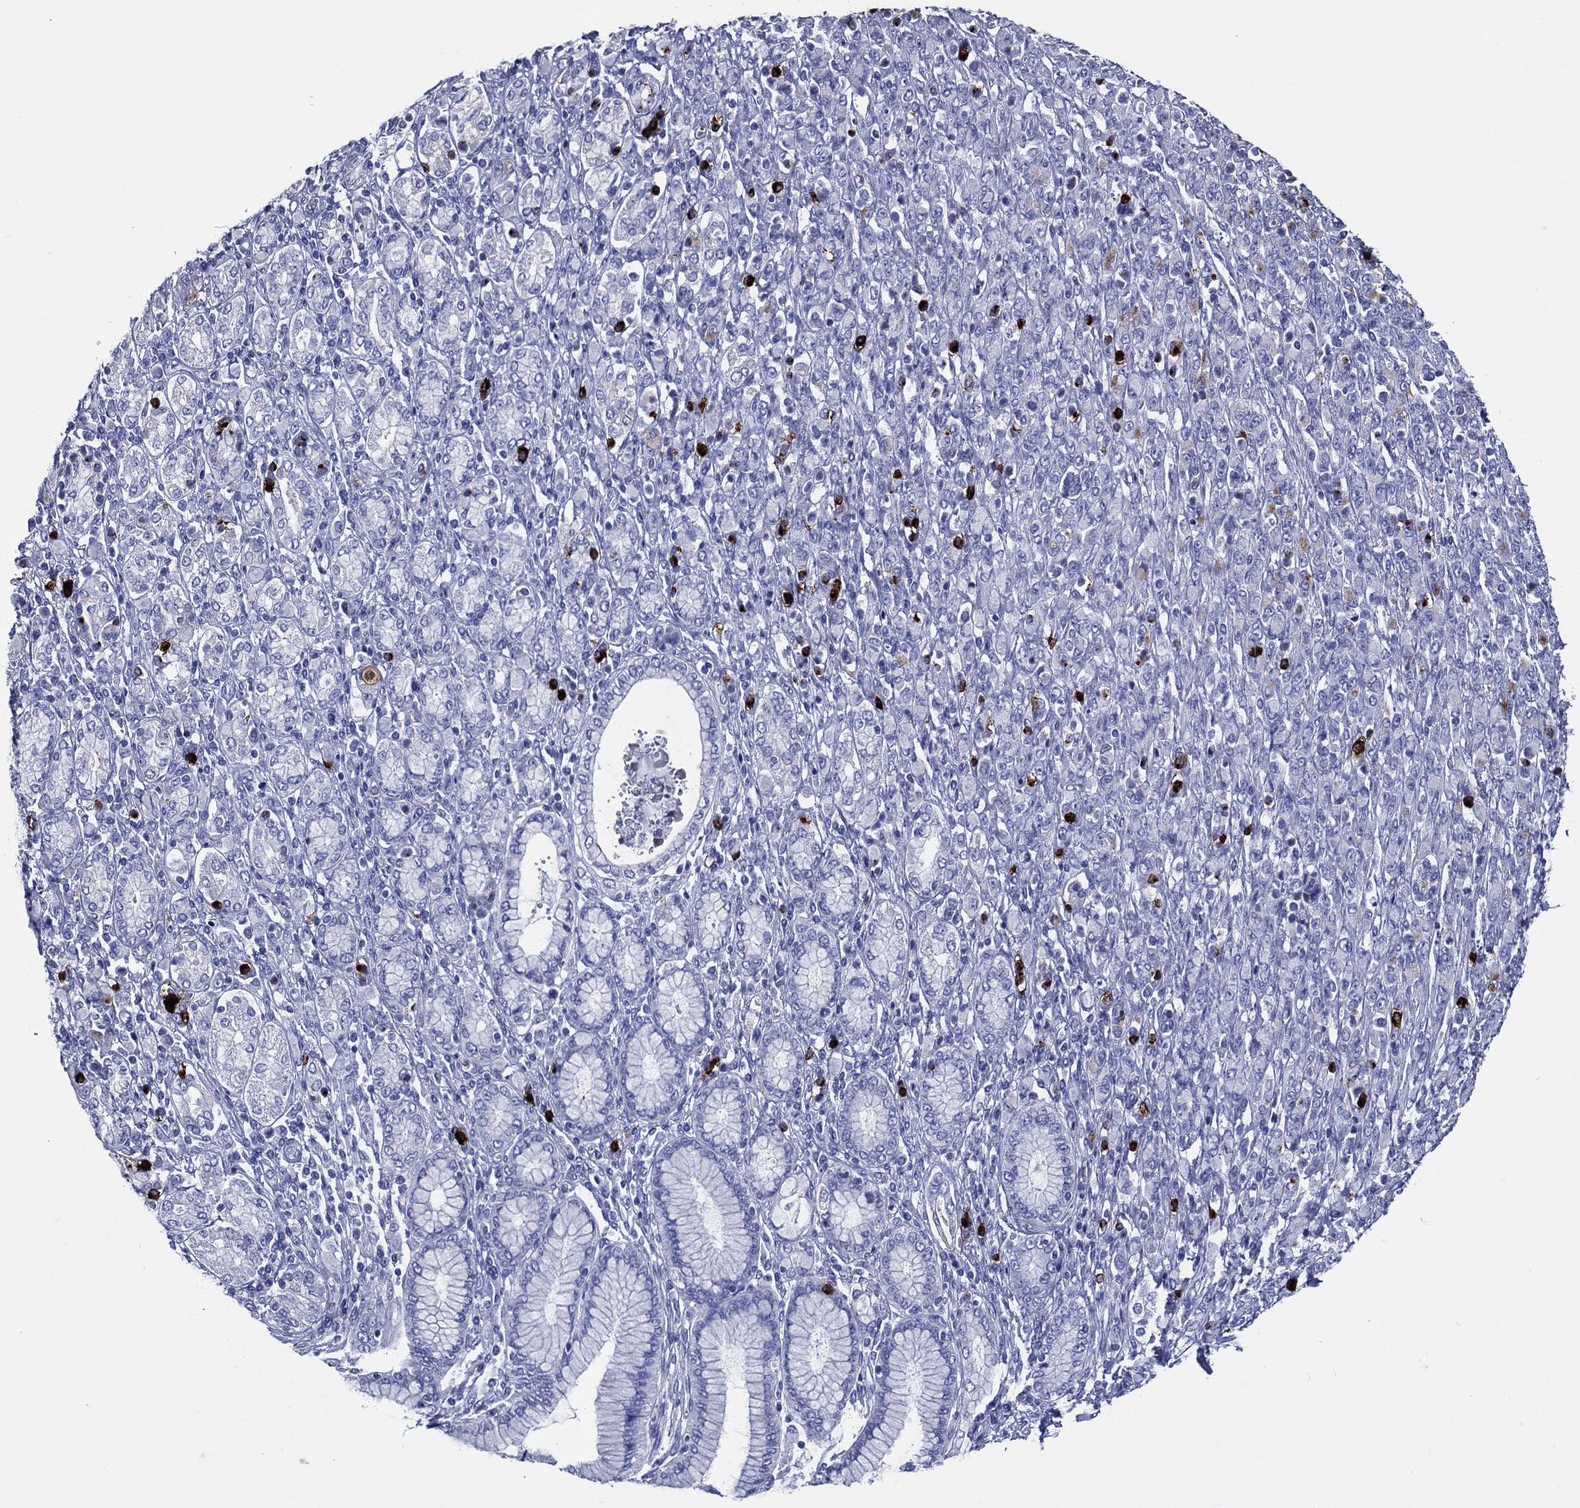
{"staining": {"intensity": "negative", "quantity": "none", "location": "none"}, "tissue": "stomach cancer", "cell_type": "Tumor cells", "image_type": "cancer", "snomed": [{"axis": "morphology", "description": "Normal tissue, NOS"}, {"axis": "morphology", "description": "Adenocarcinoma, NOS"}, {"axis": "topography", "description": "Stomach"}], "caption": "Stomach cancer (adenocarcinoma) stained for a protein using immunohistochemistry shows no expression tumor cells.", "gene": "ACE2", "patient": {"sex": "female", "age": 79}}